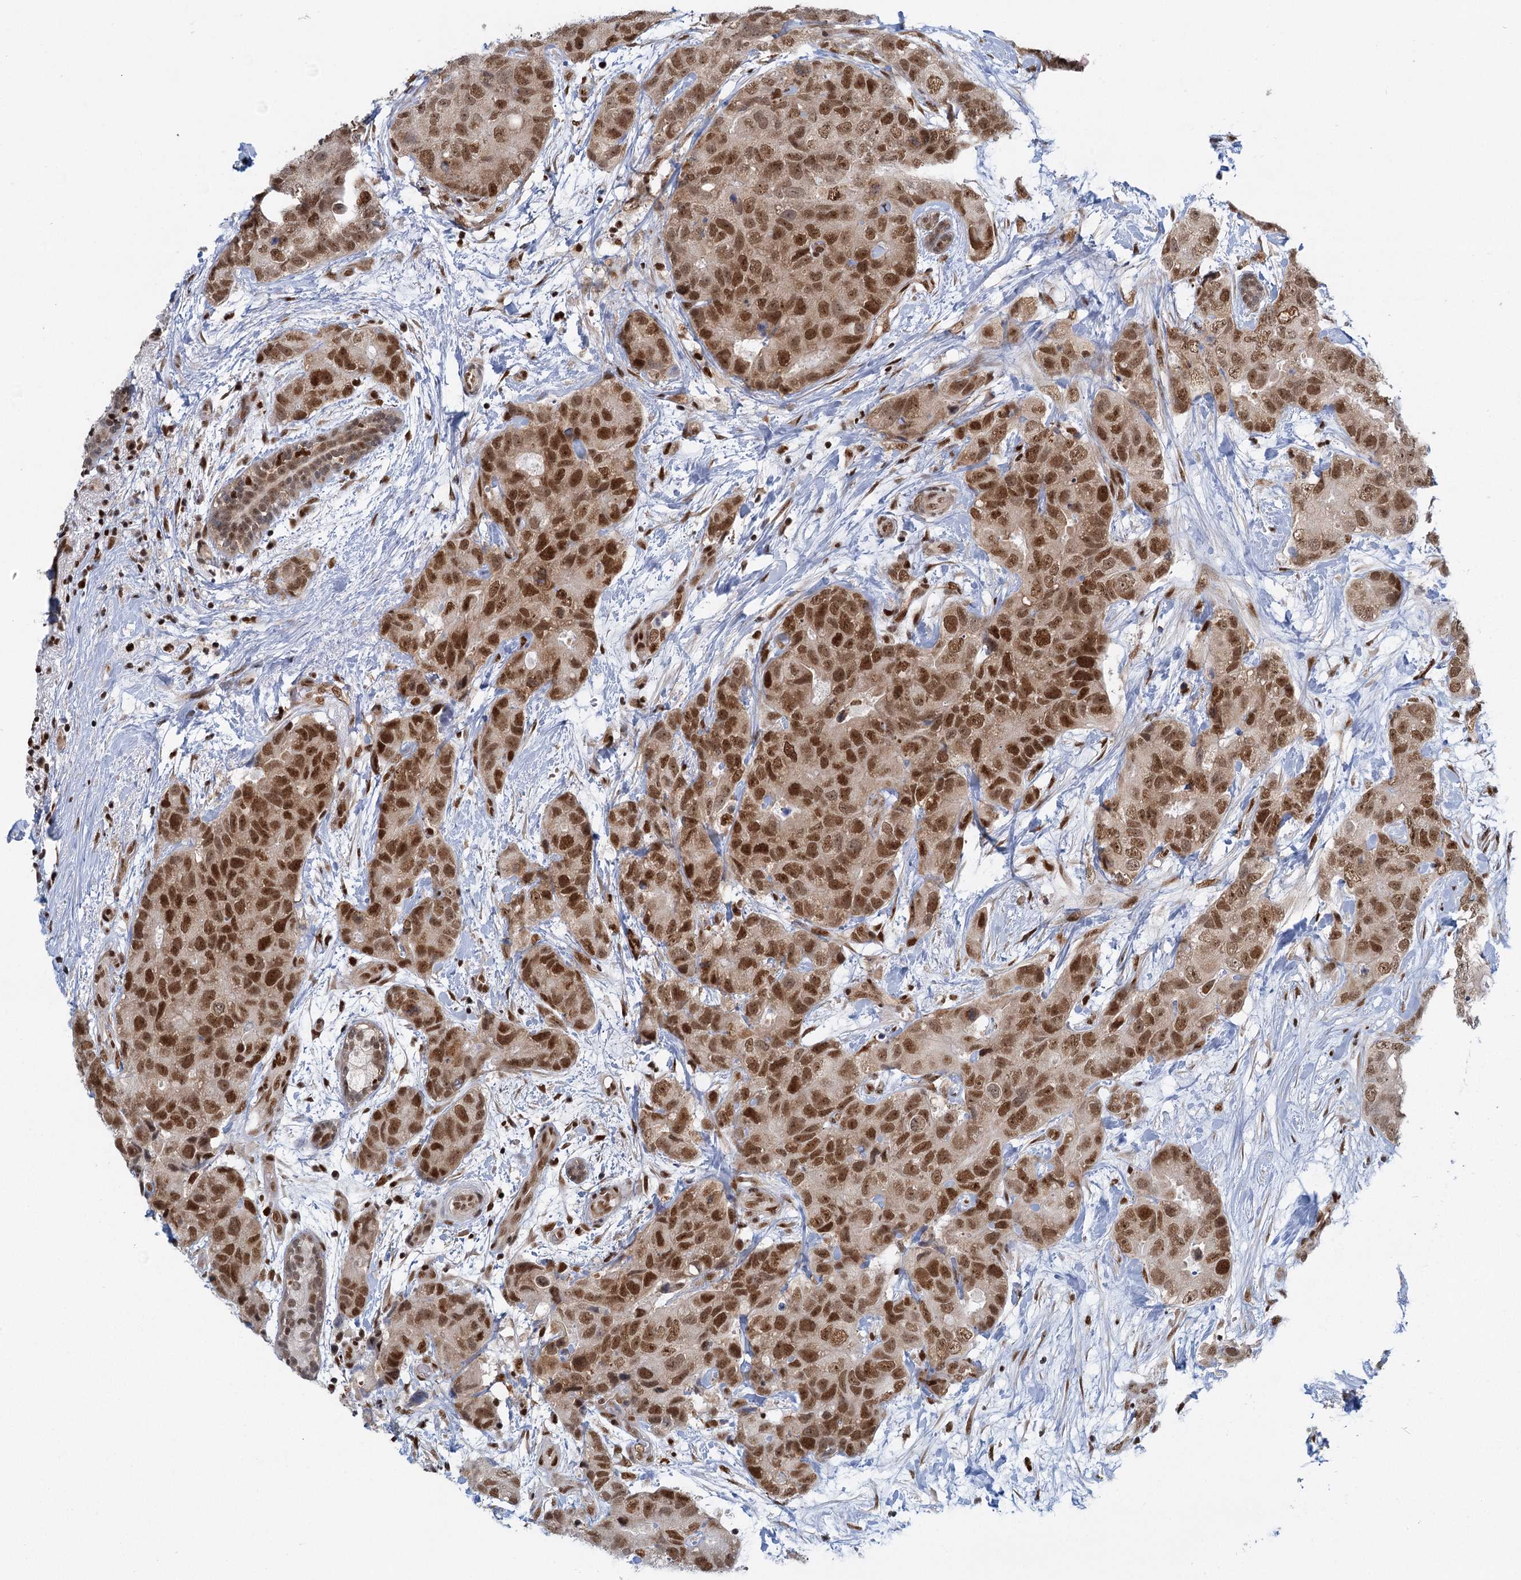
{"staining": {"intensity": "strong", "quantity": ">75%", "location": "nuclear"}, "tissue": "breast cancer", "cell_type": "Tumor cells", "image_type": "cancer", "snomed": [{"axis": "morphology", "description": "Duct carcinoma"}, {"axis": "topography", "description": "Breast"}], "caption": "IHC histopathology image of neoplastic tissue: human breast infiltrating ductal carcinoma stained using IHC demonstrates high levels of strong protein expression localized specifically in the nuclear of tumor cells, appearing as a nuclear brown color.", "gene": "GPATCH11", "patient": {"sex": "female", "age": 62}}